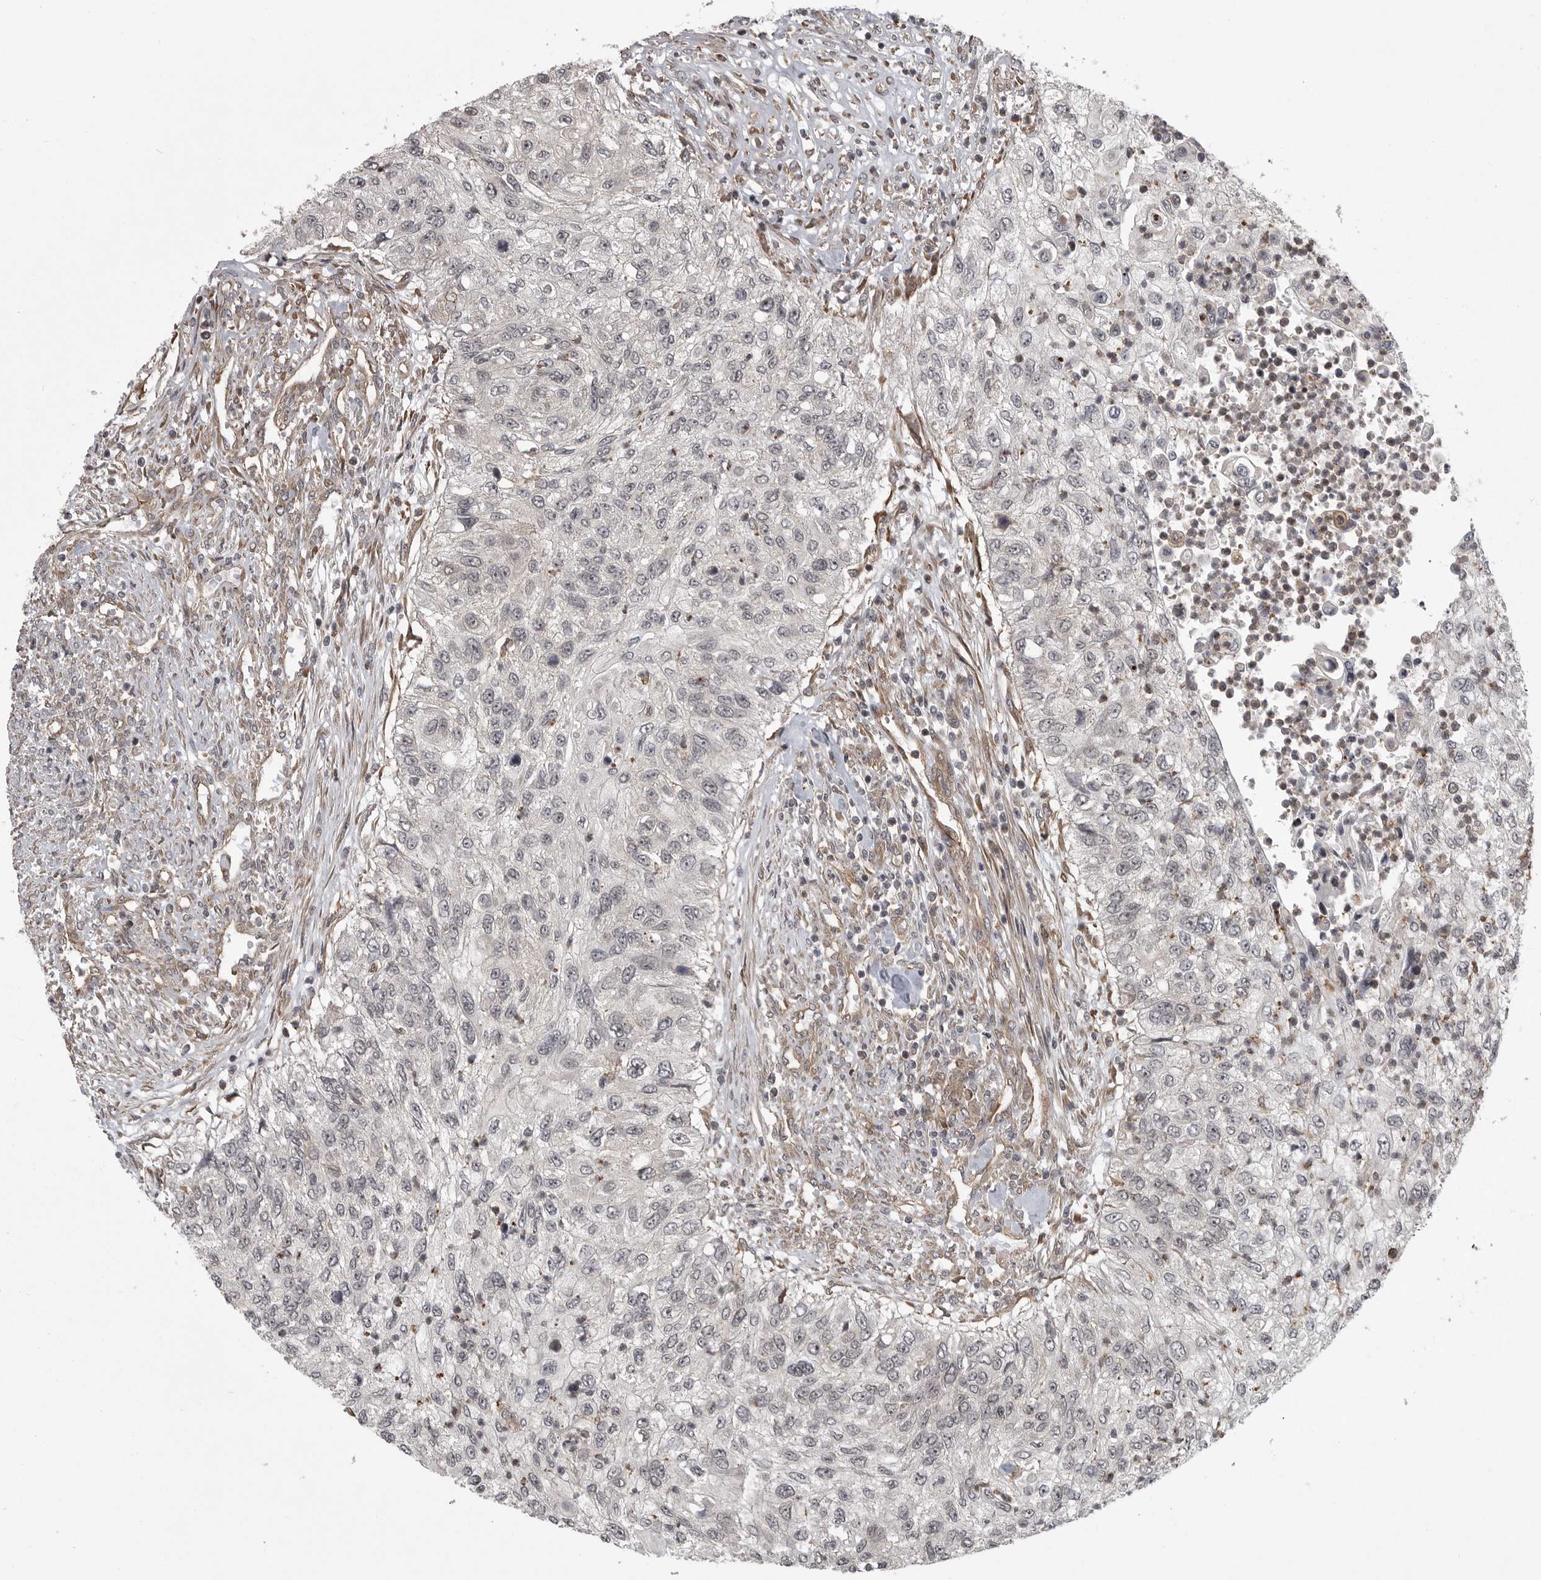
{"staining": {"intensity": "negative", "quantity": "none", "location": "none"}, "tissue": "urothelial cancer", "cell_type": "Tumor cells", "image_type": "cancer", "snomed": [{"axis": "morphology", "description": "Urothelial carcinoma, High grade"}, {"axis": "topography", "description": "Urinary bladder"}], "caption": "The photomicrograph reveals no significant positivity in tumor cells of urothelial cancer.", "gene": "DNAJC8", "patient": {"sex": "female", "age": 60}}